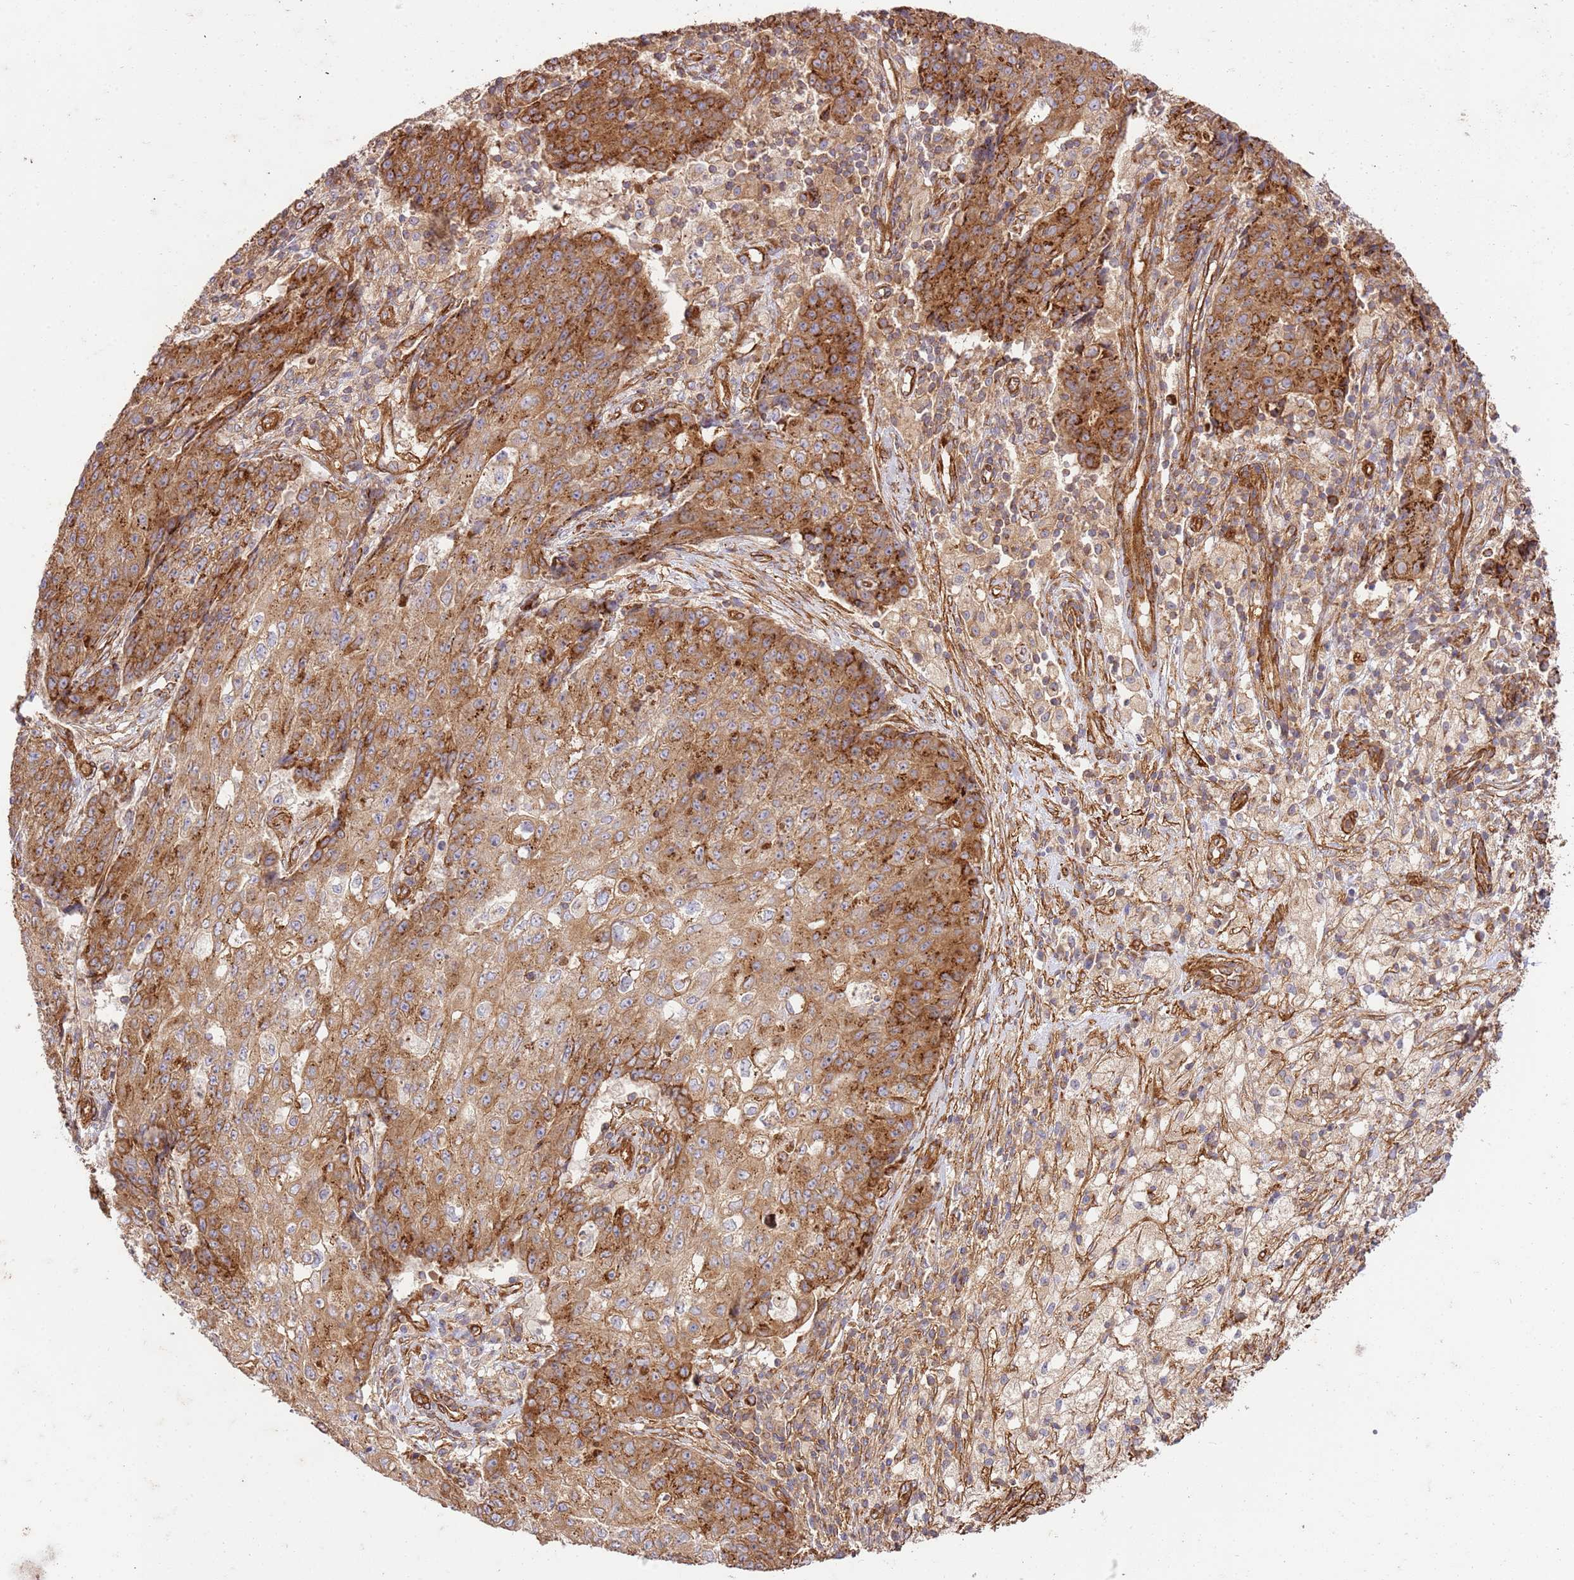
{"staining": {"intensity": "strong", "quantity": ">75%", "location": "cytoplasmic/membranous"}, "tissue": "ovarian cancer", "cell_type": "Tumor cells", "image_type": "cancer", "snomed": [{"axis": "morphology", "description": "Carcinoma, endometroid"}, {"axis": "topography", "description": "Ovary"}], "caption": "Immunohistochemical staining of endometroid carcinoma (ovarian) demonstrates strong cytoplasmic/membranous protein positivity in approximately >75% of tumor cells.", "gene": "ZBTB39", "patient": {"sex": "female", "age": 42}}